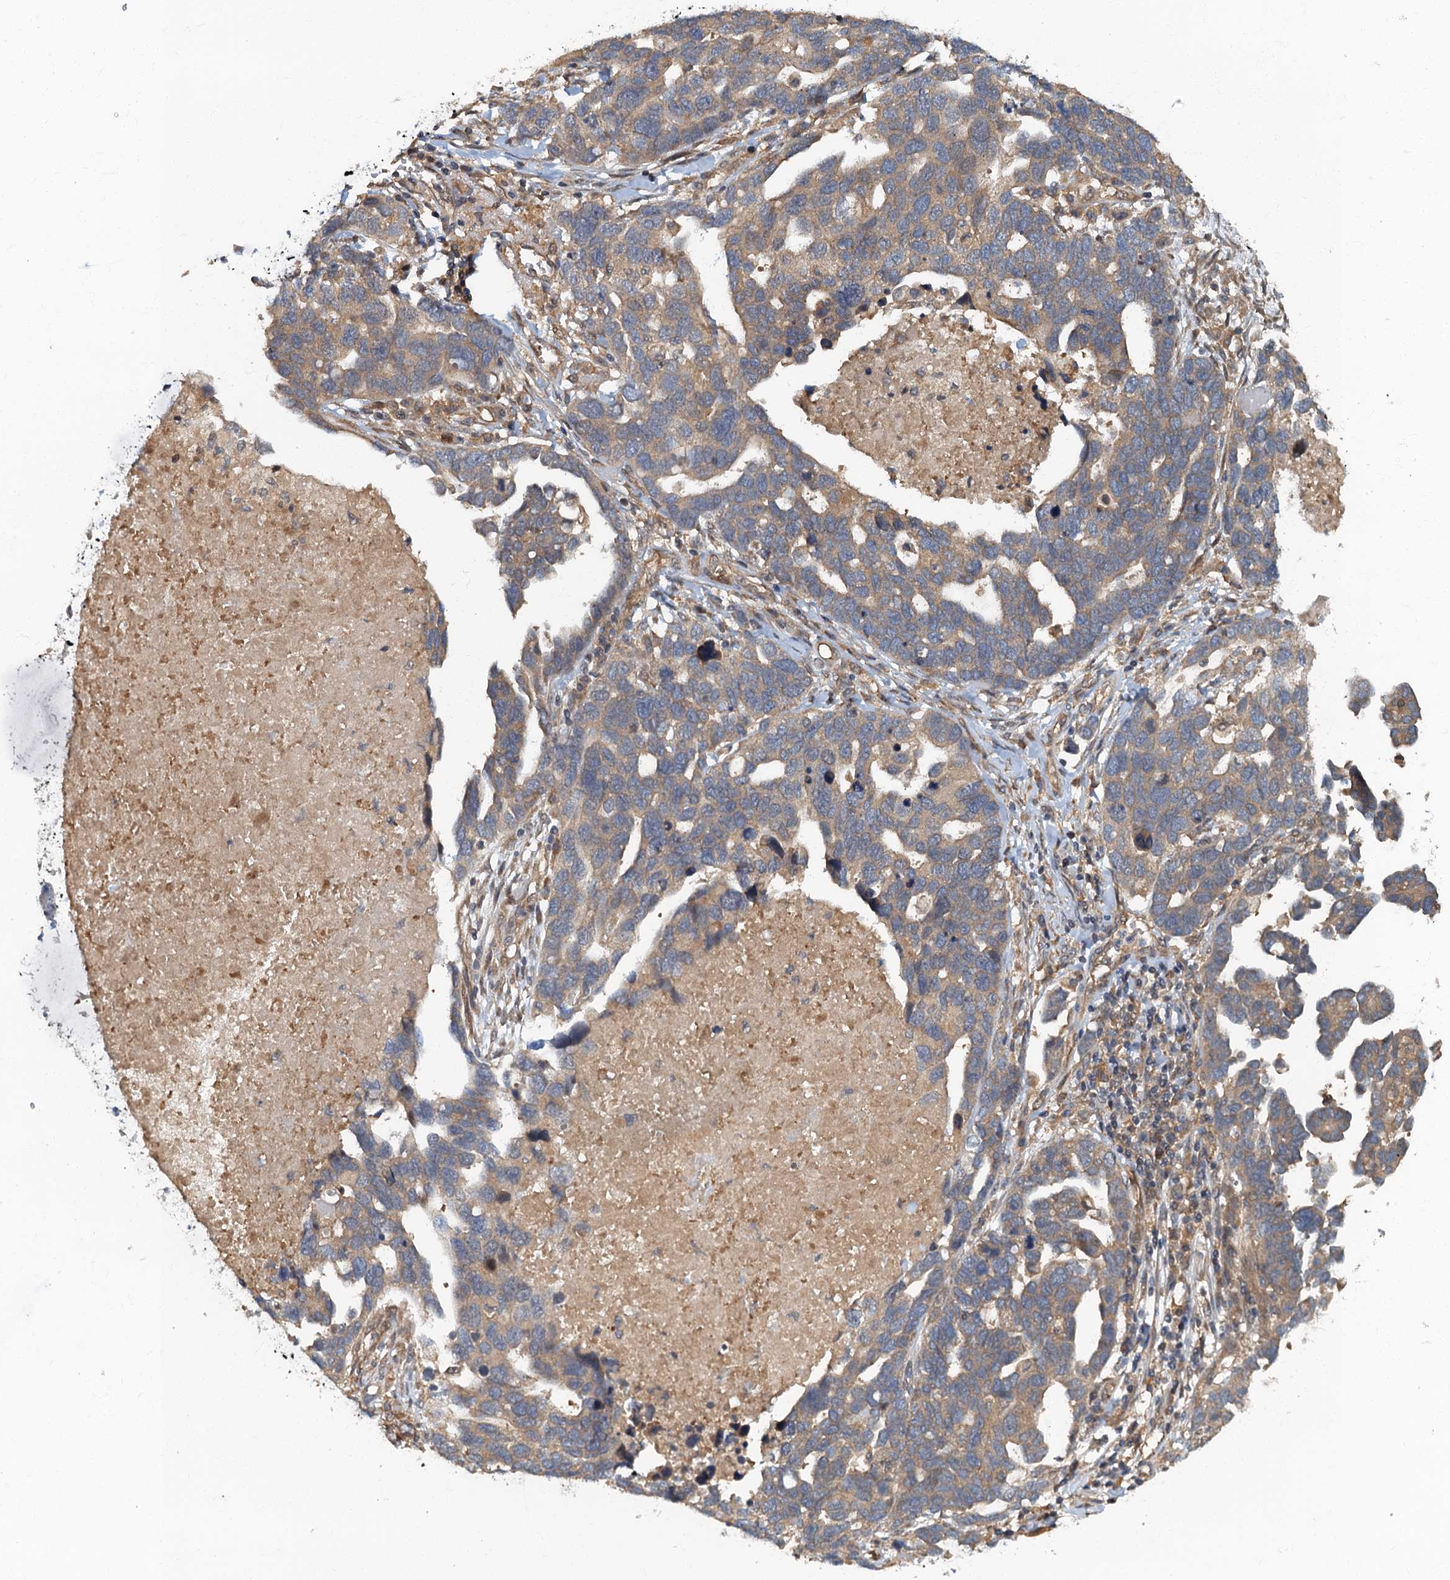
{"staining": {"intensity": "weak", "quantity": ">75%", "location": "cytoplasmic/membranous"}, "tissue": "ovarian cancer", "cell_type": "Tumor cells", "image_type": "cancer", "snomed": [{"axis": "morphology", "description": "Cystadenocarcinoma, serous, NOS"}, {"axis": "topography", "description": "Ovary"}], "caption": "Weak cytoplasmic/membranous protein staining is present in about >75% of tumor cells in ovarian serous cystadenocarcinoma. (IHC, brightfield microscopy, high magnification).", "gene": "TBCK", "patient": {"sex": "female", "age": 54}}